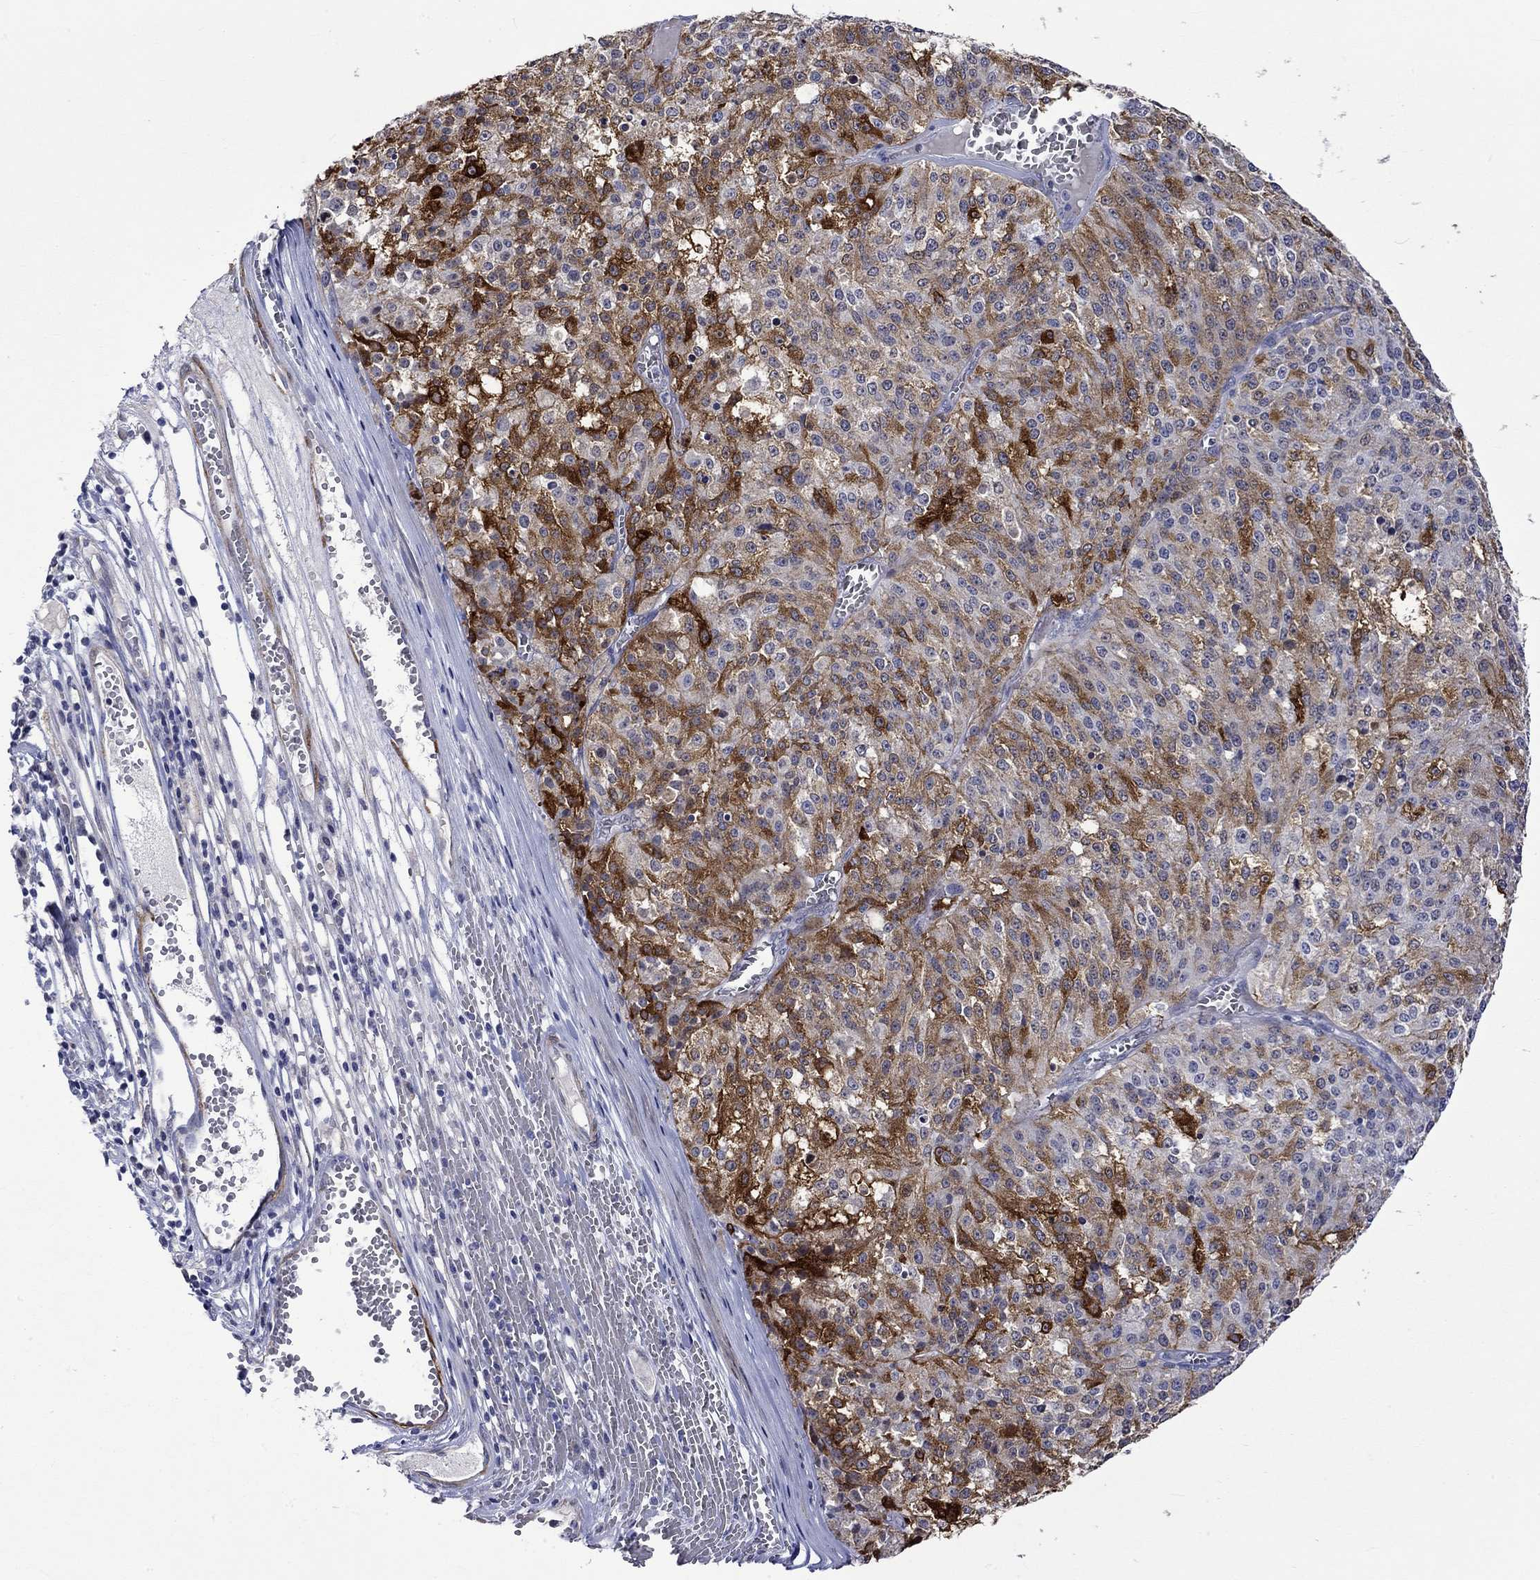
{"staining": {"intensity": "strong", "quantity": "25%-75%", "location": "cytoplasmic/membranous"}, "tissue": "melanoma", "cell_type": "Tumor cells", "image_type": "cancer", "snomed": [{"axis": "morphology", "description": "Malignant melanoma, Metastatic site"}, {"axis": "topography", "description": "Lymph node"}], "caption": "Immunohistochemical staining of malignant melanoma (metastatic site) exhibits high levels of strong cytoplasmic/membranous expression in about 25%-75% of tumor cells.", "gene": "CRYAB", "patient": {"sex": "female", "age": 64}}